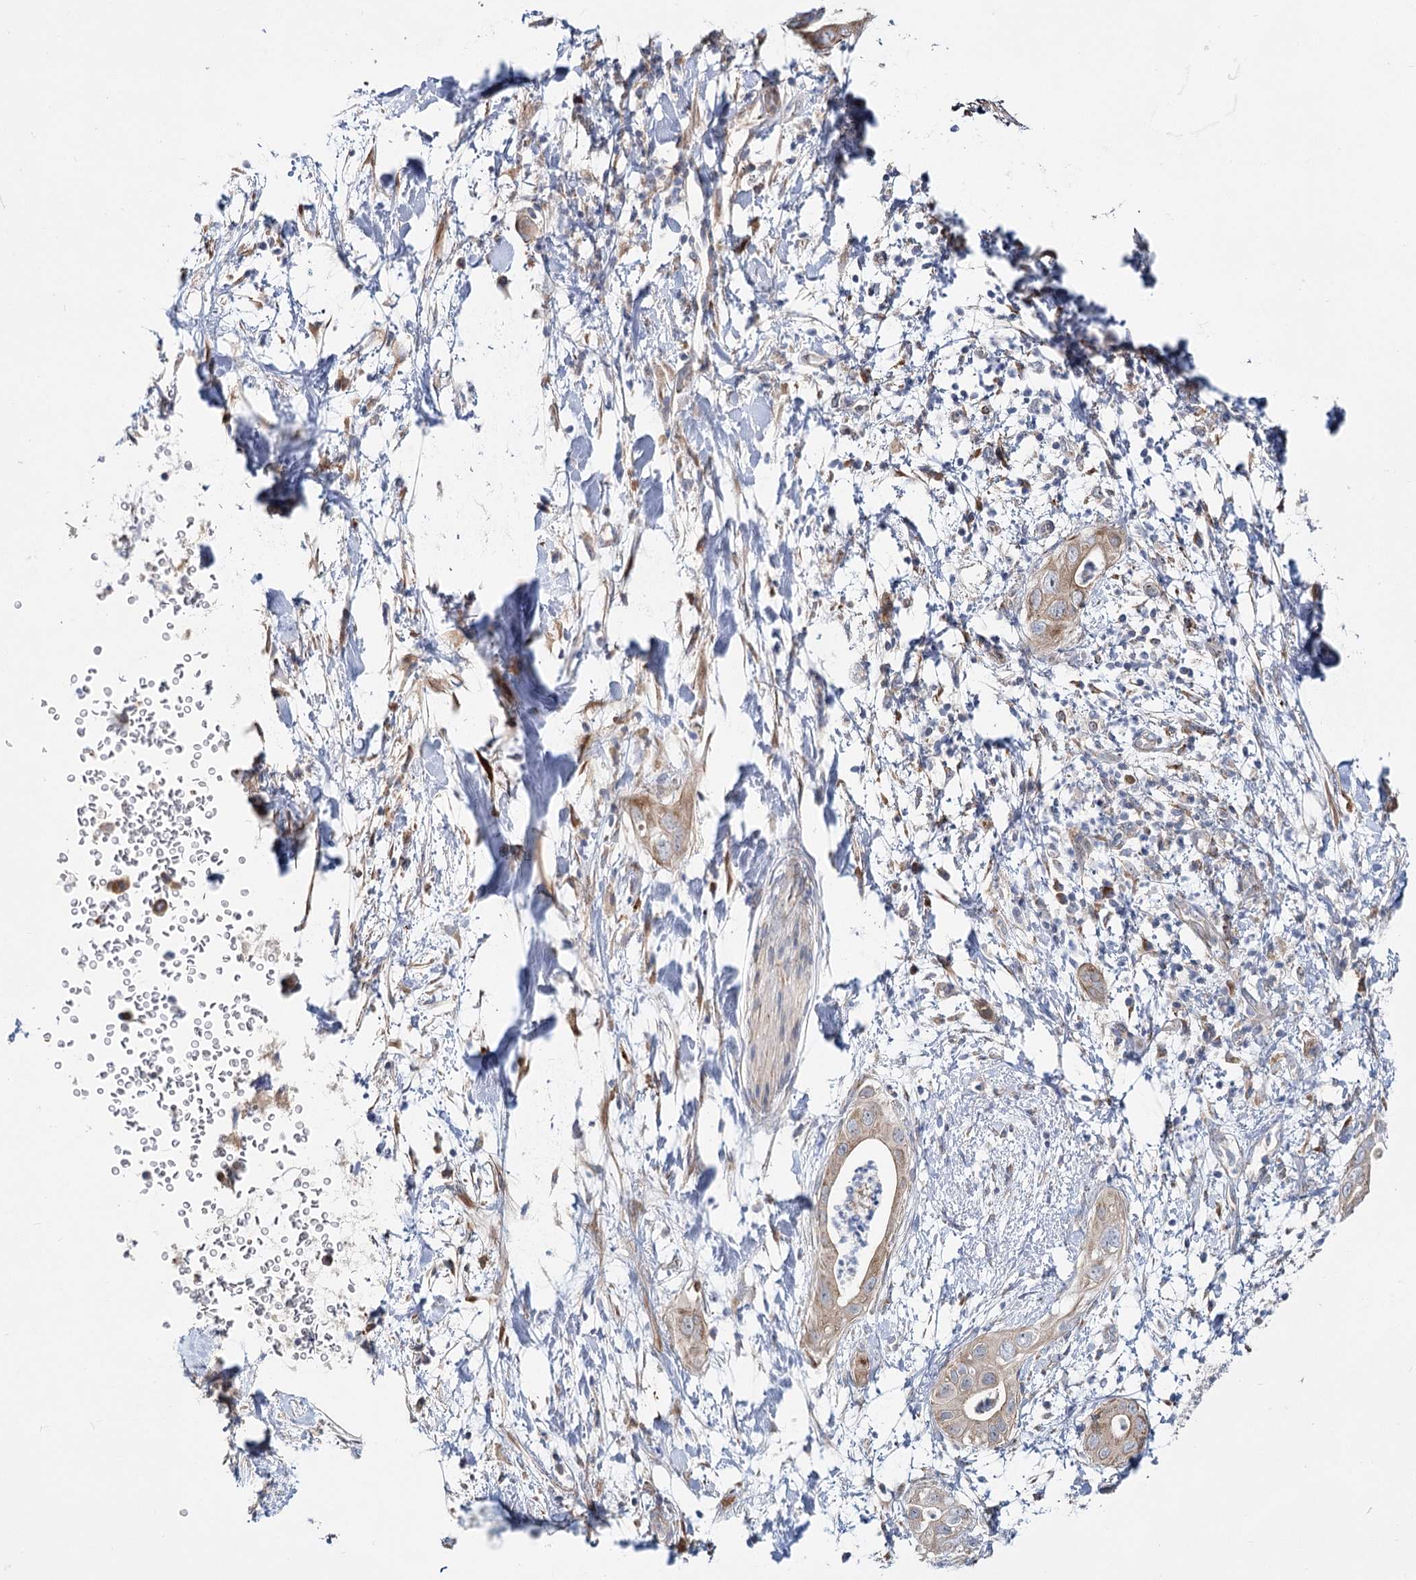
{"staining": {"intensity": "weak", "quantity": ">75%", "location": "cytoplasmic/membranous"}, "tissue": "pancreatic cancer", "cell_type": "Tumor cells", "image_type": "cancer", "snomed": [{"axis": "morphology", "description": "Adenocarcinoma, NOS"}, {"axis": "topography", "description": "Pancreas"}], "caption": "Protein expression analysis of human pancreatic adenocarcinoma reveals weak cytoplasmic/membranous positivity in approximately >75% of tumor cells.", "gene": "CIB4", "patient": {"sex": "female", "age": 78}}